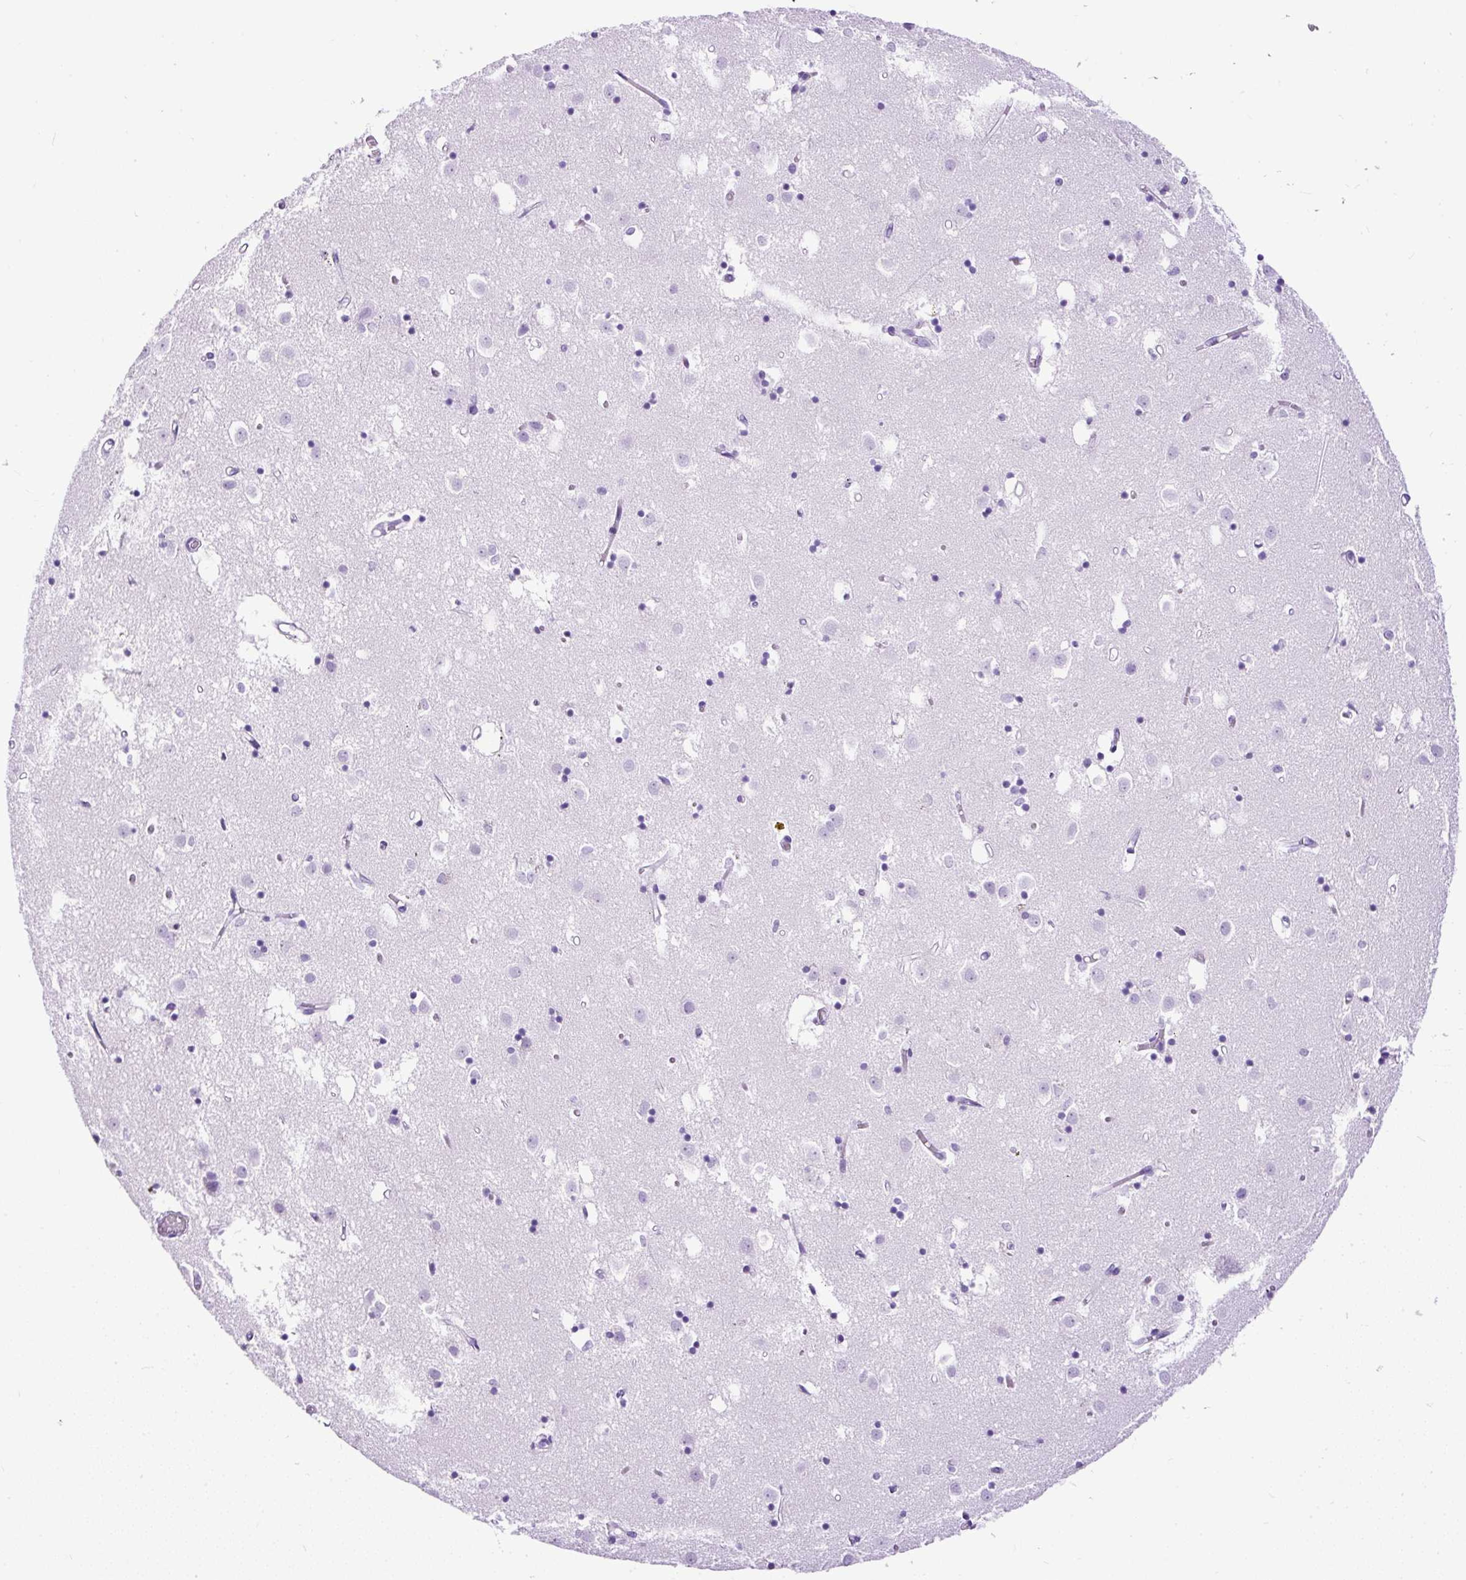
{"staining": {"intensity": "negative", "quantity": "none", "location": "none"}, "tissue": "caudate", "cell_type": "Glial cells", "image_type": "normal", "snomed": [{"axis": "morphology", "description": "Normal tissue, NOS"}, {"axis": "topography", "description": "Lateral ventricle wall"}], "caption": "Caudate stained for a protein using immunohistochemistry exhibits no staining glial cells.", "gene": "PDIA2", "patient": {"sex": "male", "age": 70}}